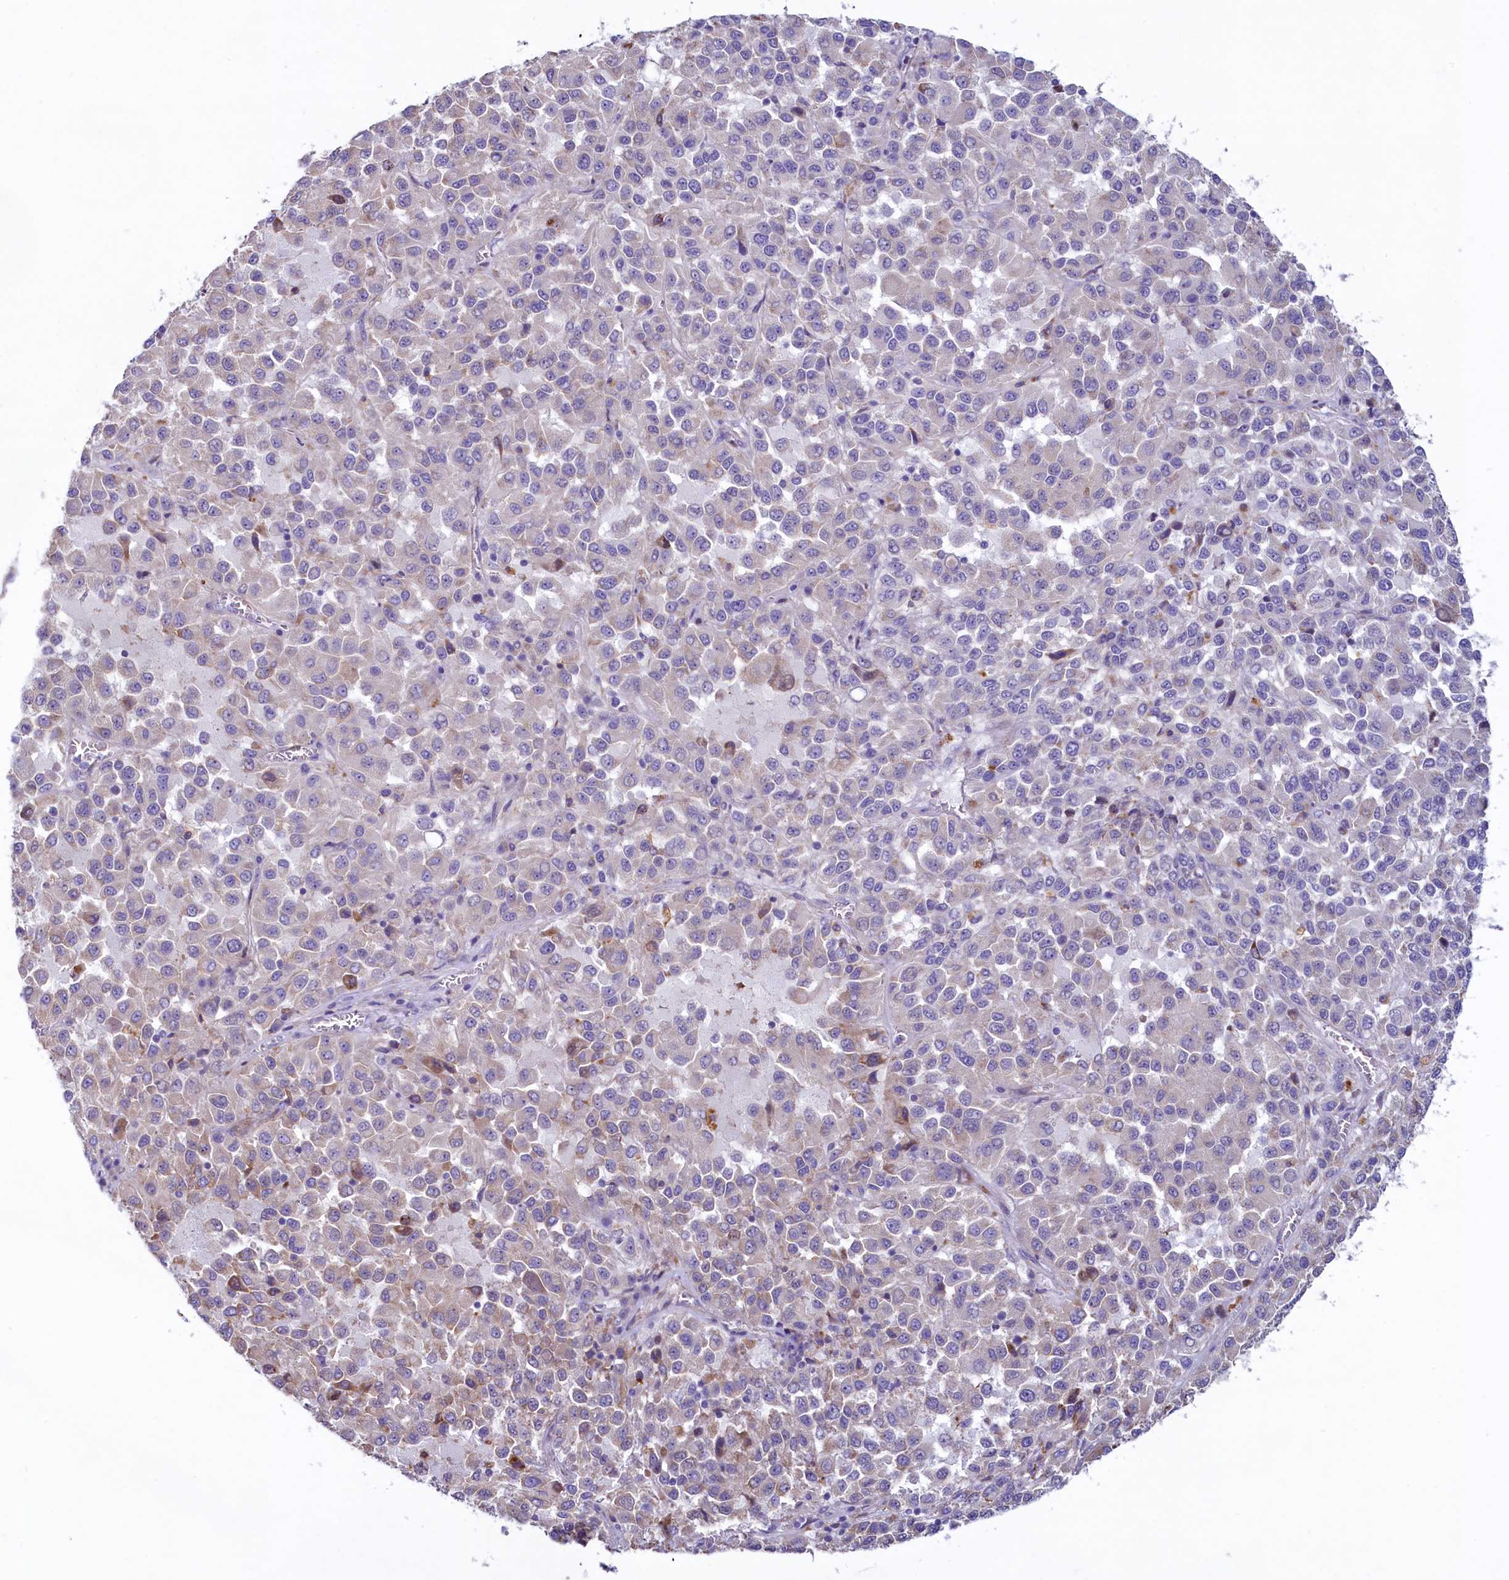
{"staining": {"intensity": "negative", "quantity": "none", "location": "none"}, "tissue": "melanoma", "cell_type": "Tumor cells", "image_type": "cancer", "snomed": [{"axis": "morphology", "description": "Malignant melanoma, Metastatic site"}, {"axis": "topography", "description": "Lung"}], "caption": "DAB immunohistochemical staining of malignant melanoma (metastatic site) exhibits no significant staining in tumor cells. (DAB IHC with hematoxylin counter stain).", "gene": "KRBOX5", "patient": {"sex": "male", "age": 64}}